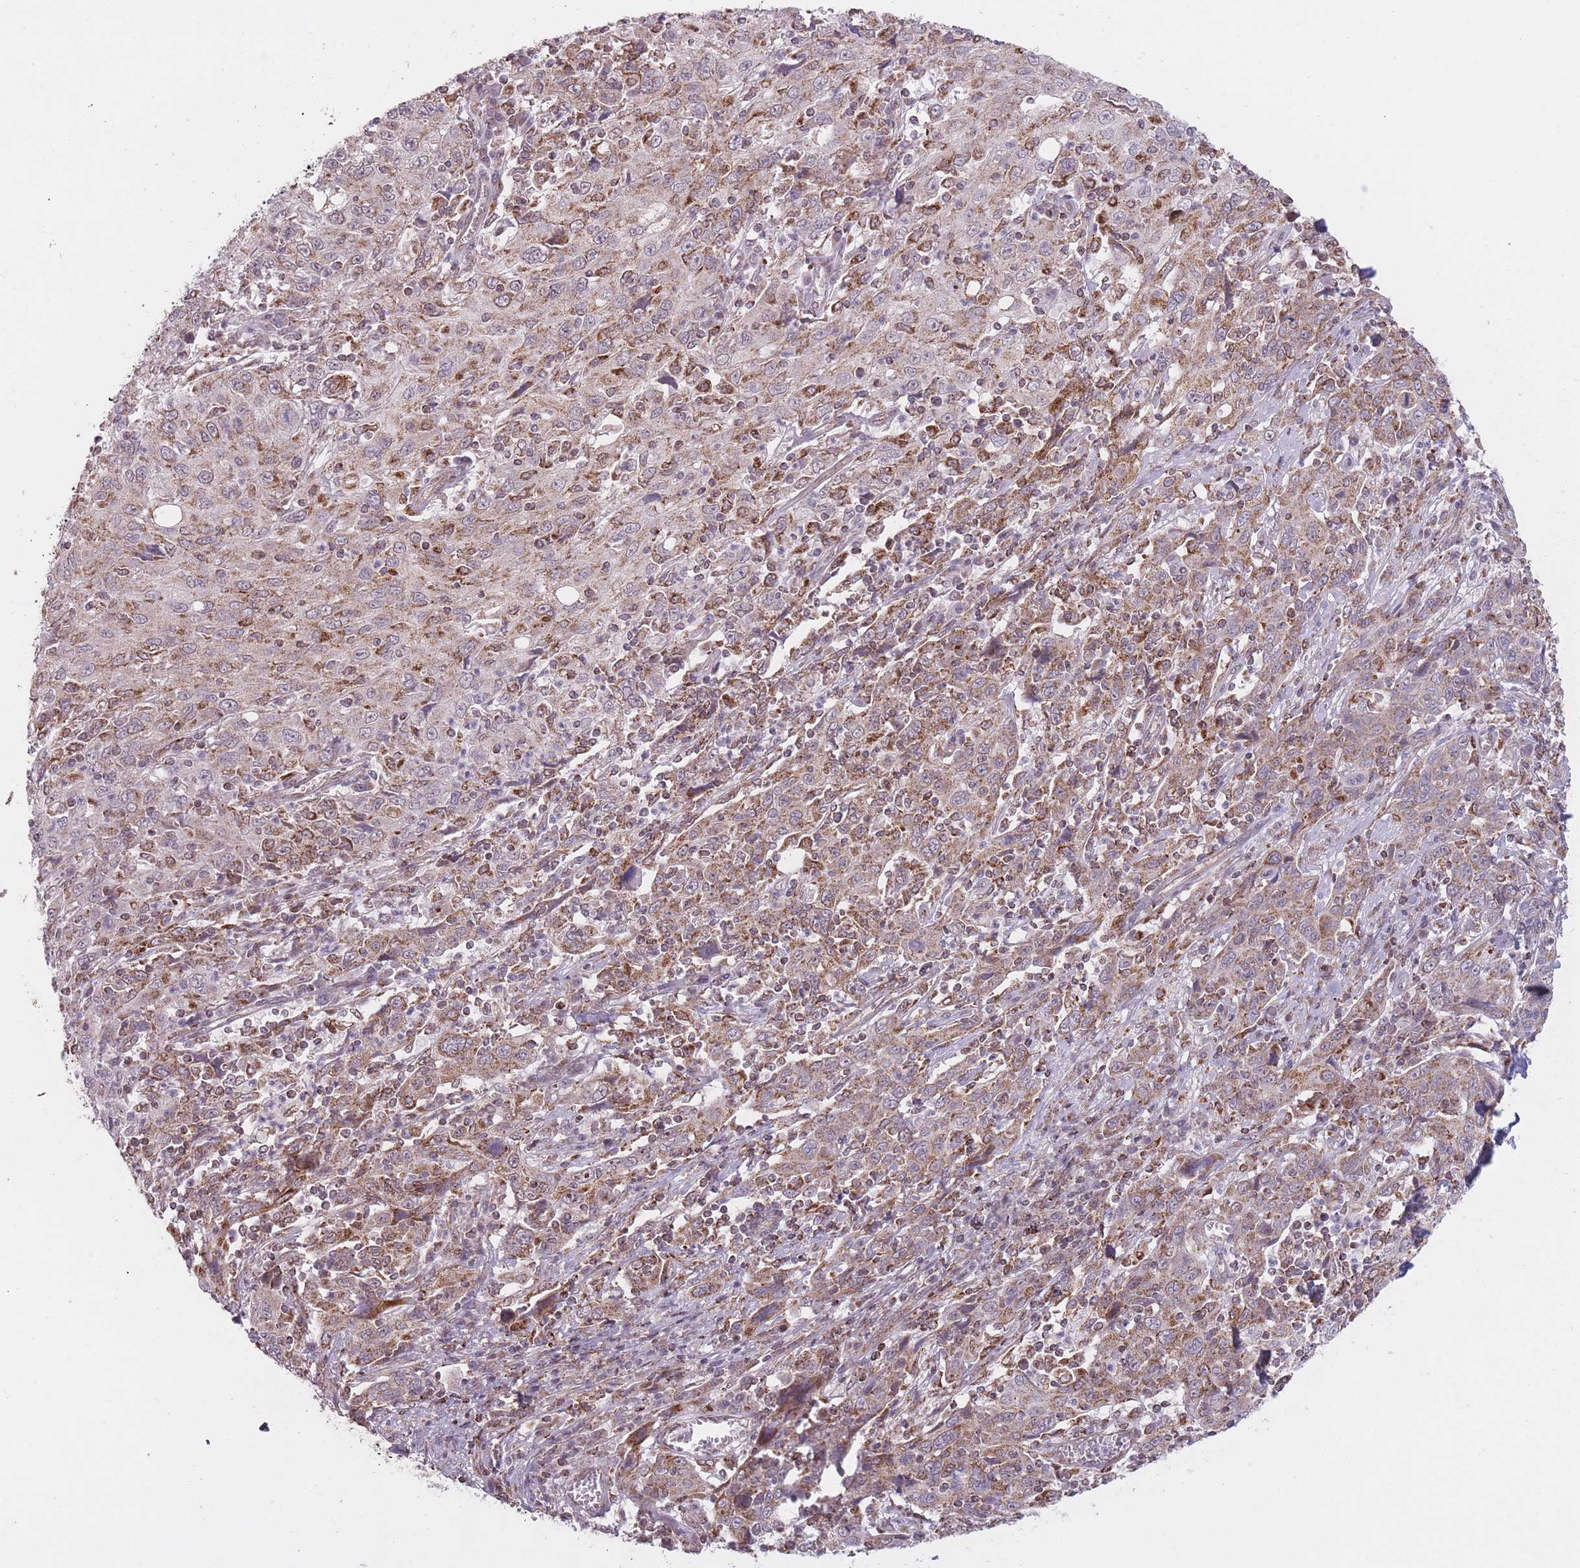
{"staining": {"intensity": "moderate", "quantity": ">75%", "location": "cytoplasmic/membranous"}, "tissue": "cervical cancer", "cell_type": "Tumor cells", "image_type": "cancer", "snomed": [{"axis": "morphology", "description": "Squamous cell carcinoma, NOS"}, {"axis": "topography", "description": "Cervix"}], "caption": "Human squamous cell carcinoma (cervical) stained with a protein marker reveals moderate staining in tumor cells.", "gene": "DPYSL4", "patient": {"sex": "female", "age": 46}}